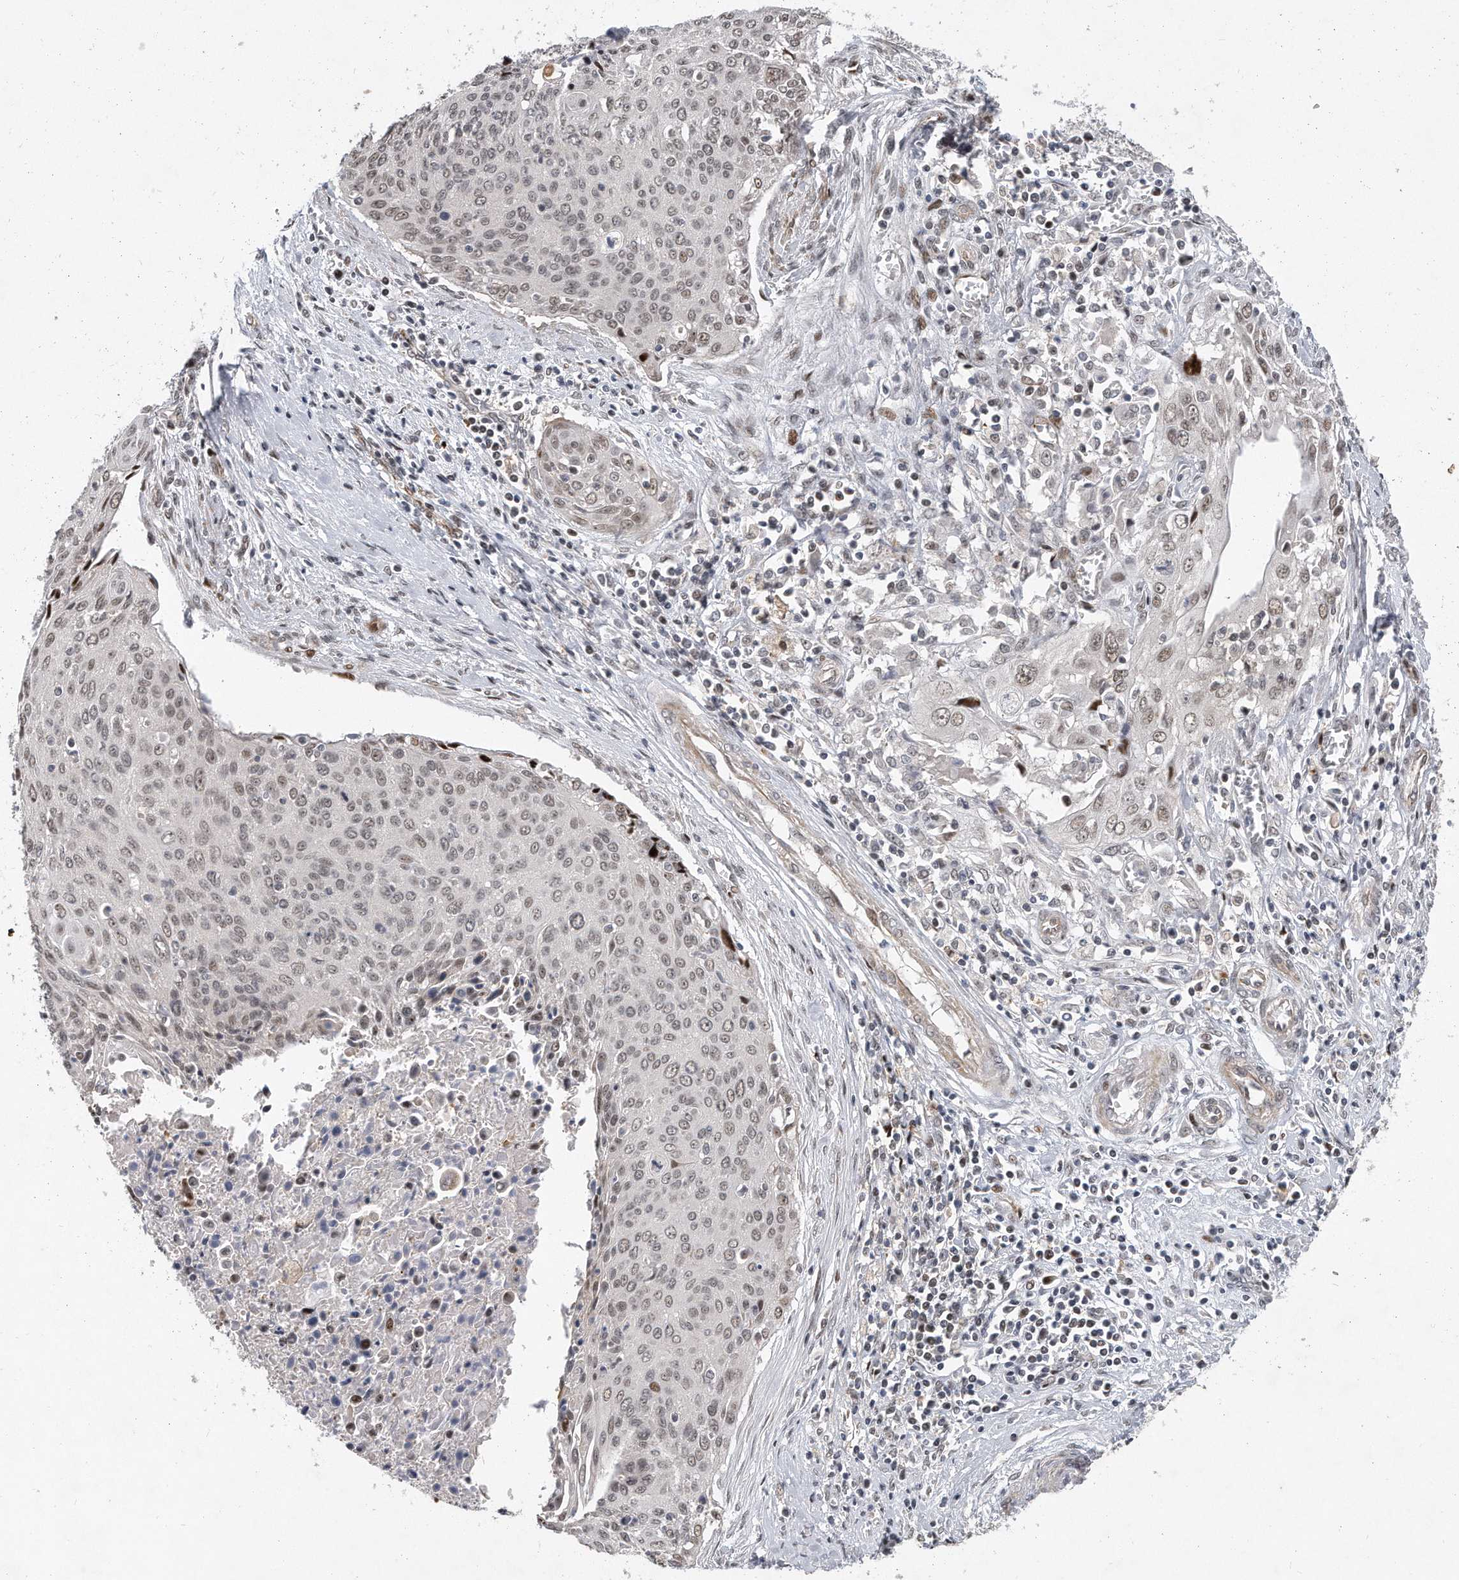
{"staining": {"intensity": "weak", "quantity": "25%-75%", "location": "nuclear"}, "tissue": "cervical cancer", "cell_type": "Tumor cells", "image_type": "cancer", "snomed": [{"axis": "morphology", "description": "Squamous cell carcinoma, NOS"}, {"axis": "topography", "description": "Cervix"}], "caption": "The photomicrograph exhibits immunohistochemical staining of squamous cell carcinoma (cervical). There is weak nuclear staining is appreciated in about 25%-75% of tumor cells. (DAB IHC, brown staining for protein, blue staining for nuclei).", "gene": "PGBD2", "patient": {"sex": "female", "age": 55}}